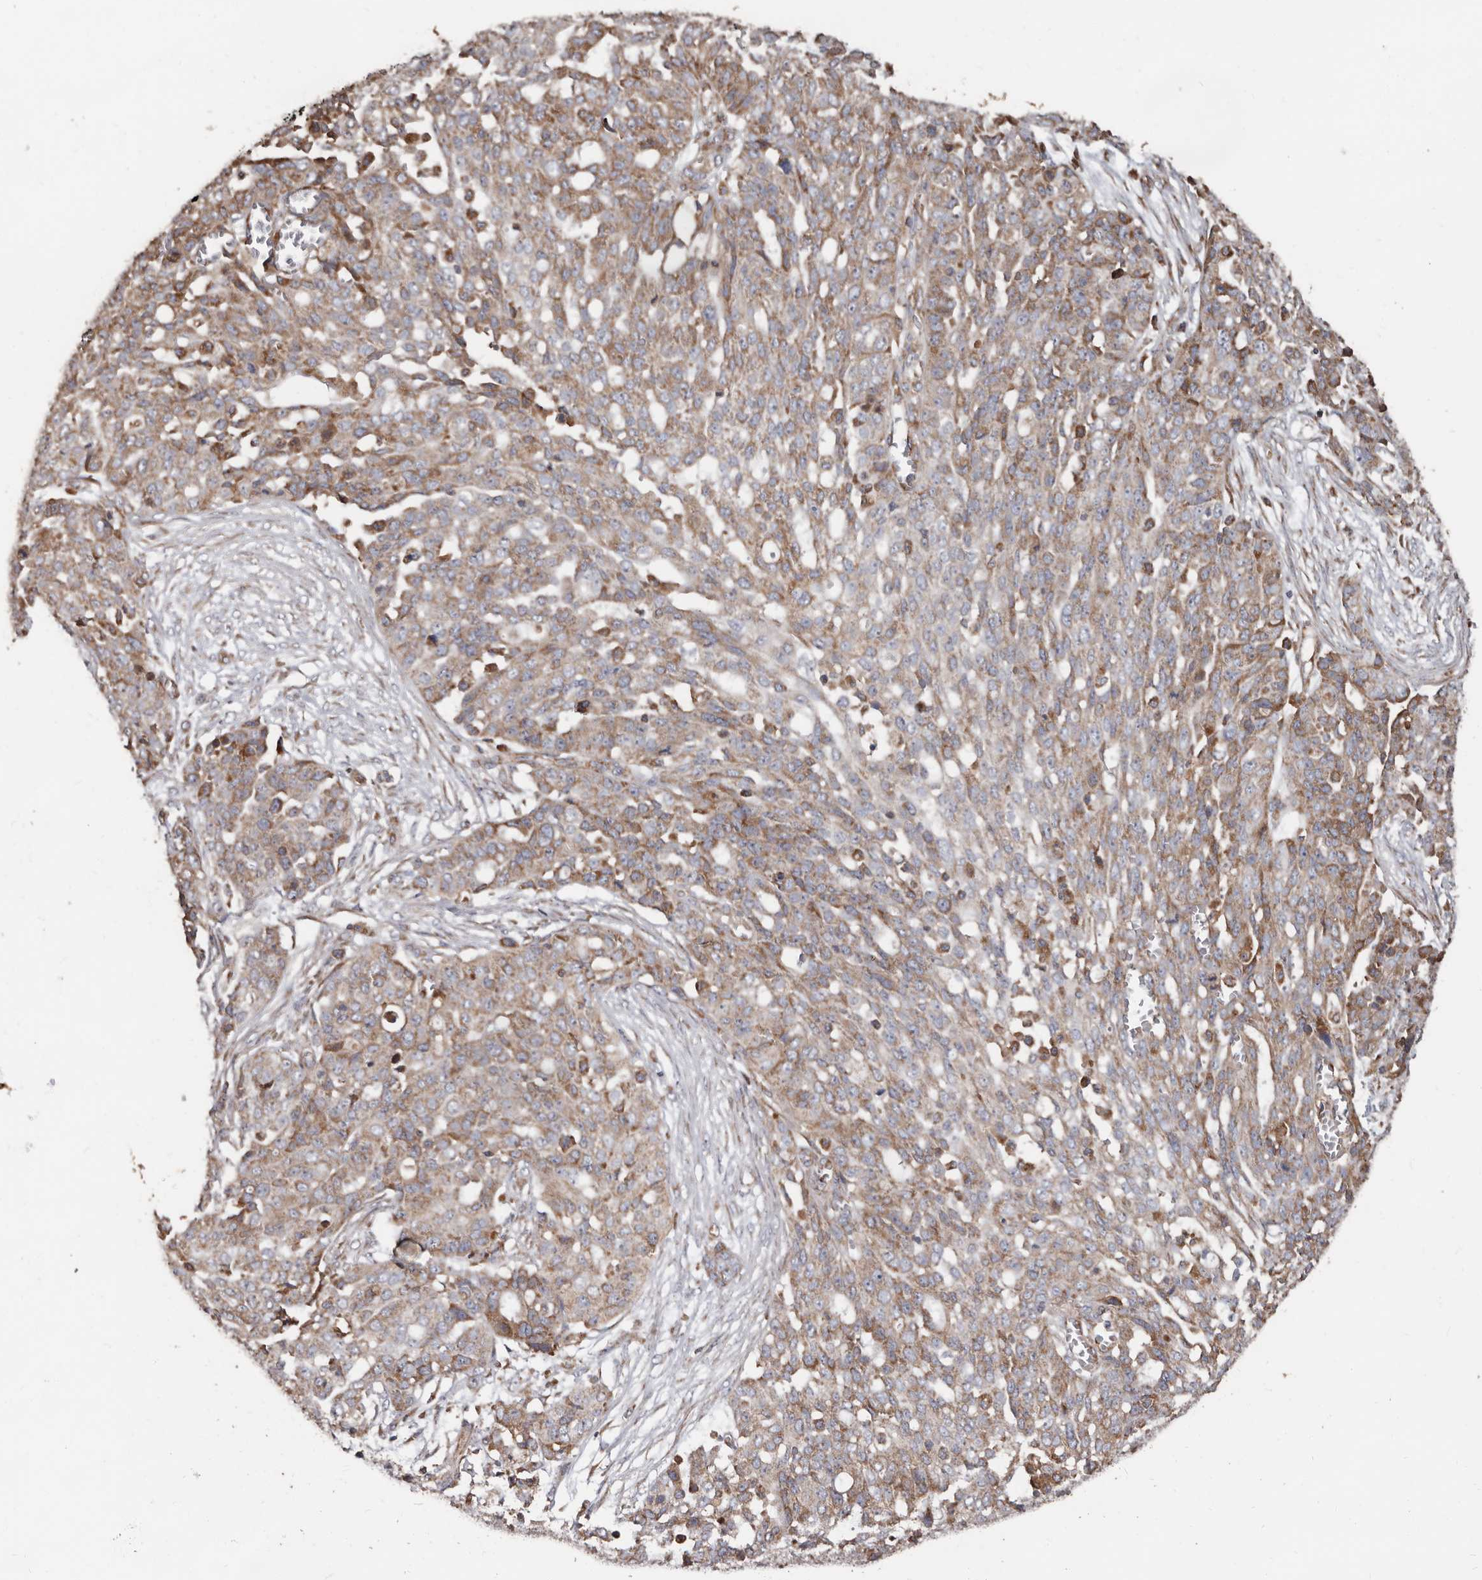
{"staining": {"intensity": "moderate", "quantity": ">75%", "location": "cytoplasmic/membranous"}, "tissue": "ovarian cancer", "cell_type": "Tumor cells", "image_type": "cancer", "snomed": [{"axis": "morphology", "description": "Cystadenocarcinoma, serous, NOS"}, {"axis": "topography", "description": "Soft tissue"}, {"axis": "topography", "description": "Ovary"}], "caption": "This is an image of IHC staining of ovarian serous cystadenocarcinoma, which shows moderate staining in the cytoplasmic/membranous of tumor cells.", "gene": "OSGIN2", "patient": {"sex": "female", "age": 57}}